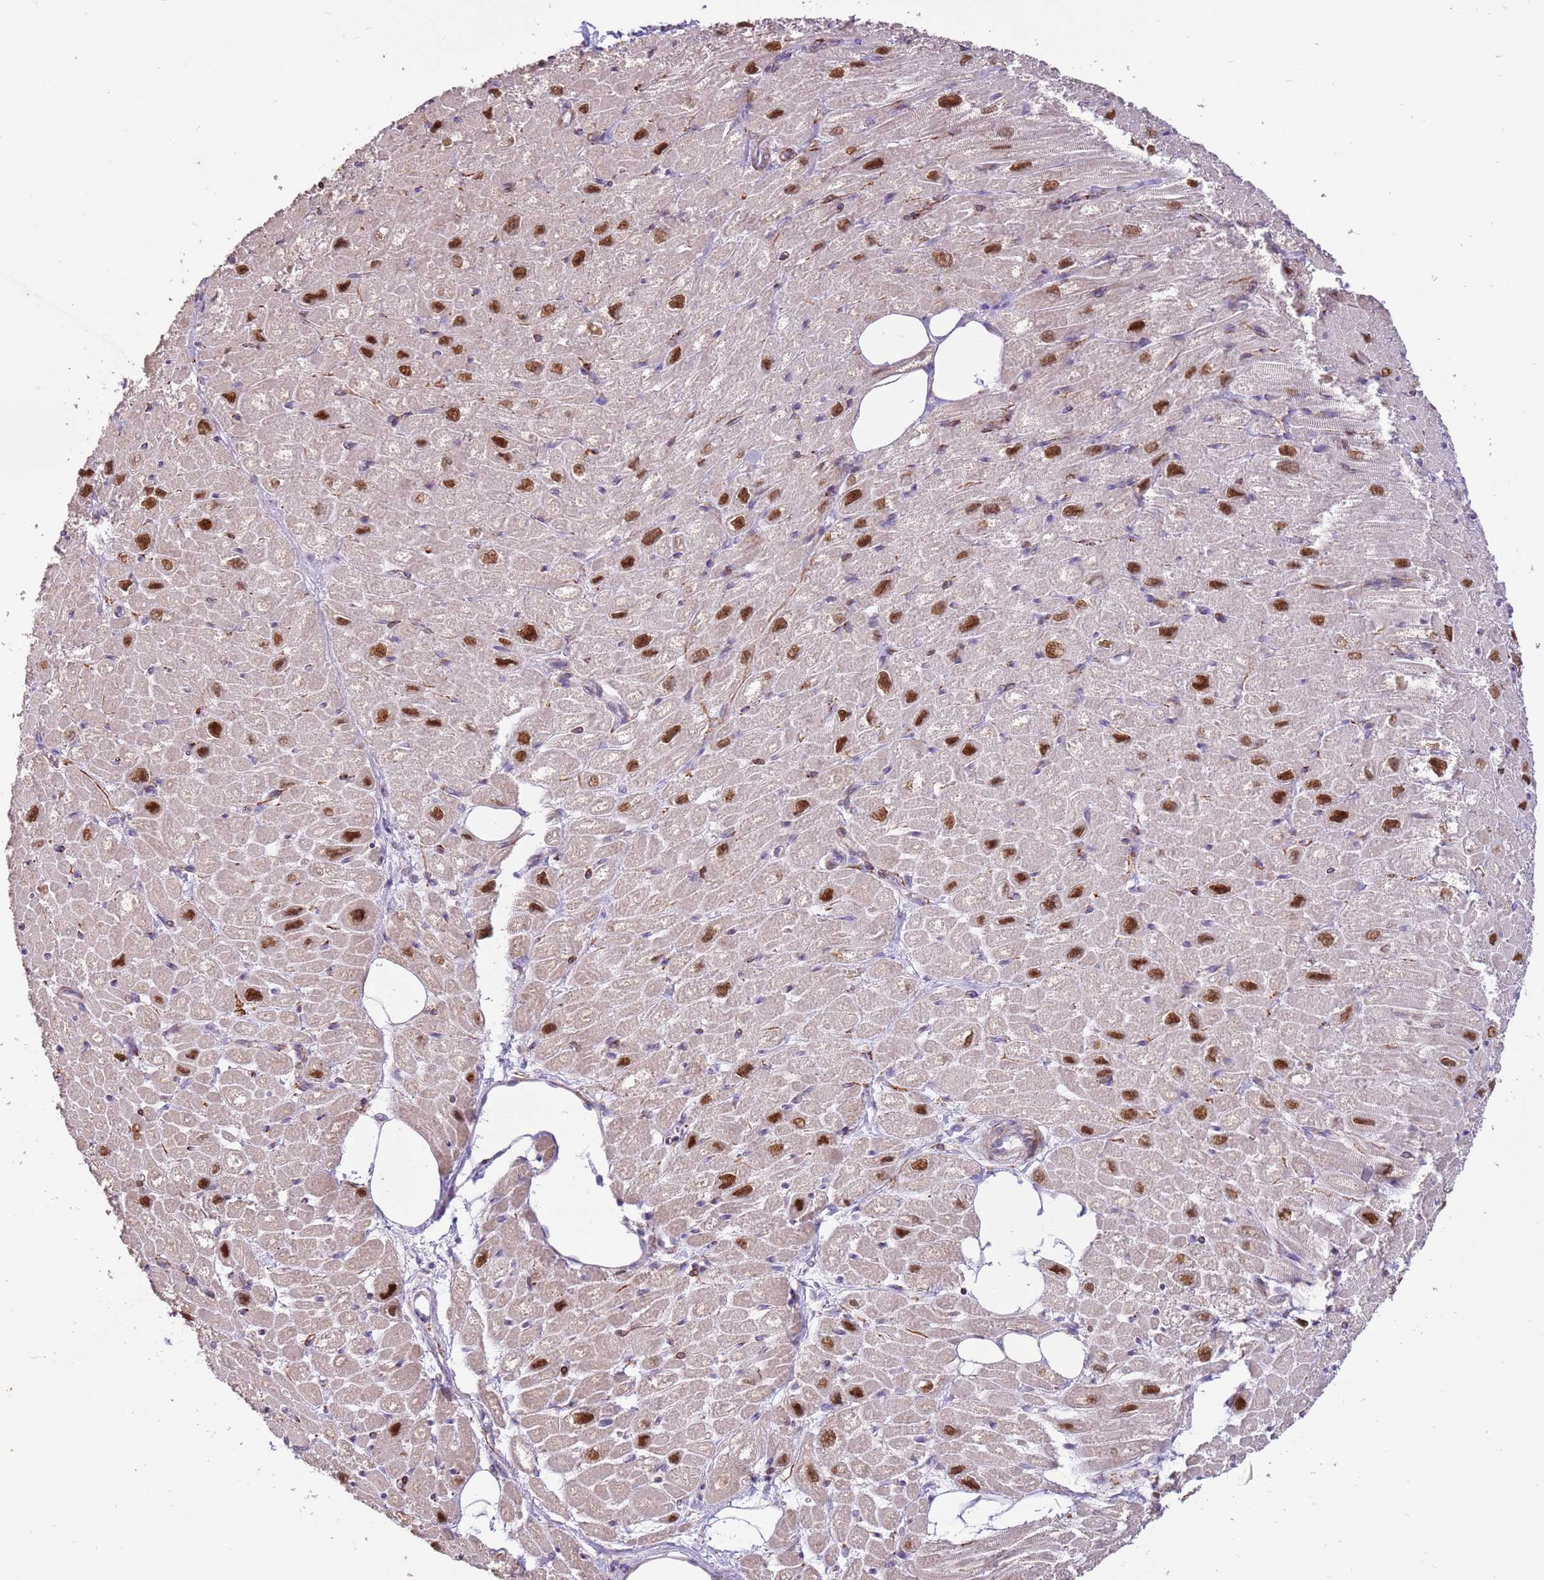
{"staining": {"intensity": "moderate", "quantity": "25%-75%", "location": "cytoplasmic/membranous,nuclear"}, "tissue": "heart muscle", "cell_type": "Cardiomyocytes", "image_type": "normal", "snomed": [{"axis": "morphology", "description": "Normal tissue, NOS"}, {"axis": "topography", "description": "Heart"}], "caption": "High-power microscopy captured an IHC photomicrograph of benign heart muscle, revealing moderate cytoplasmic/membranous,nuclear staining in about 25%-75% of cardiomyocytes.", "gene": "LGI4", "patient": {"sex": "male", "age": 50}}